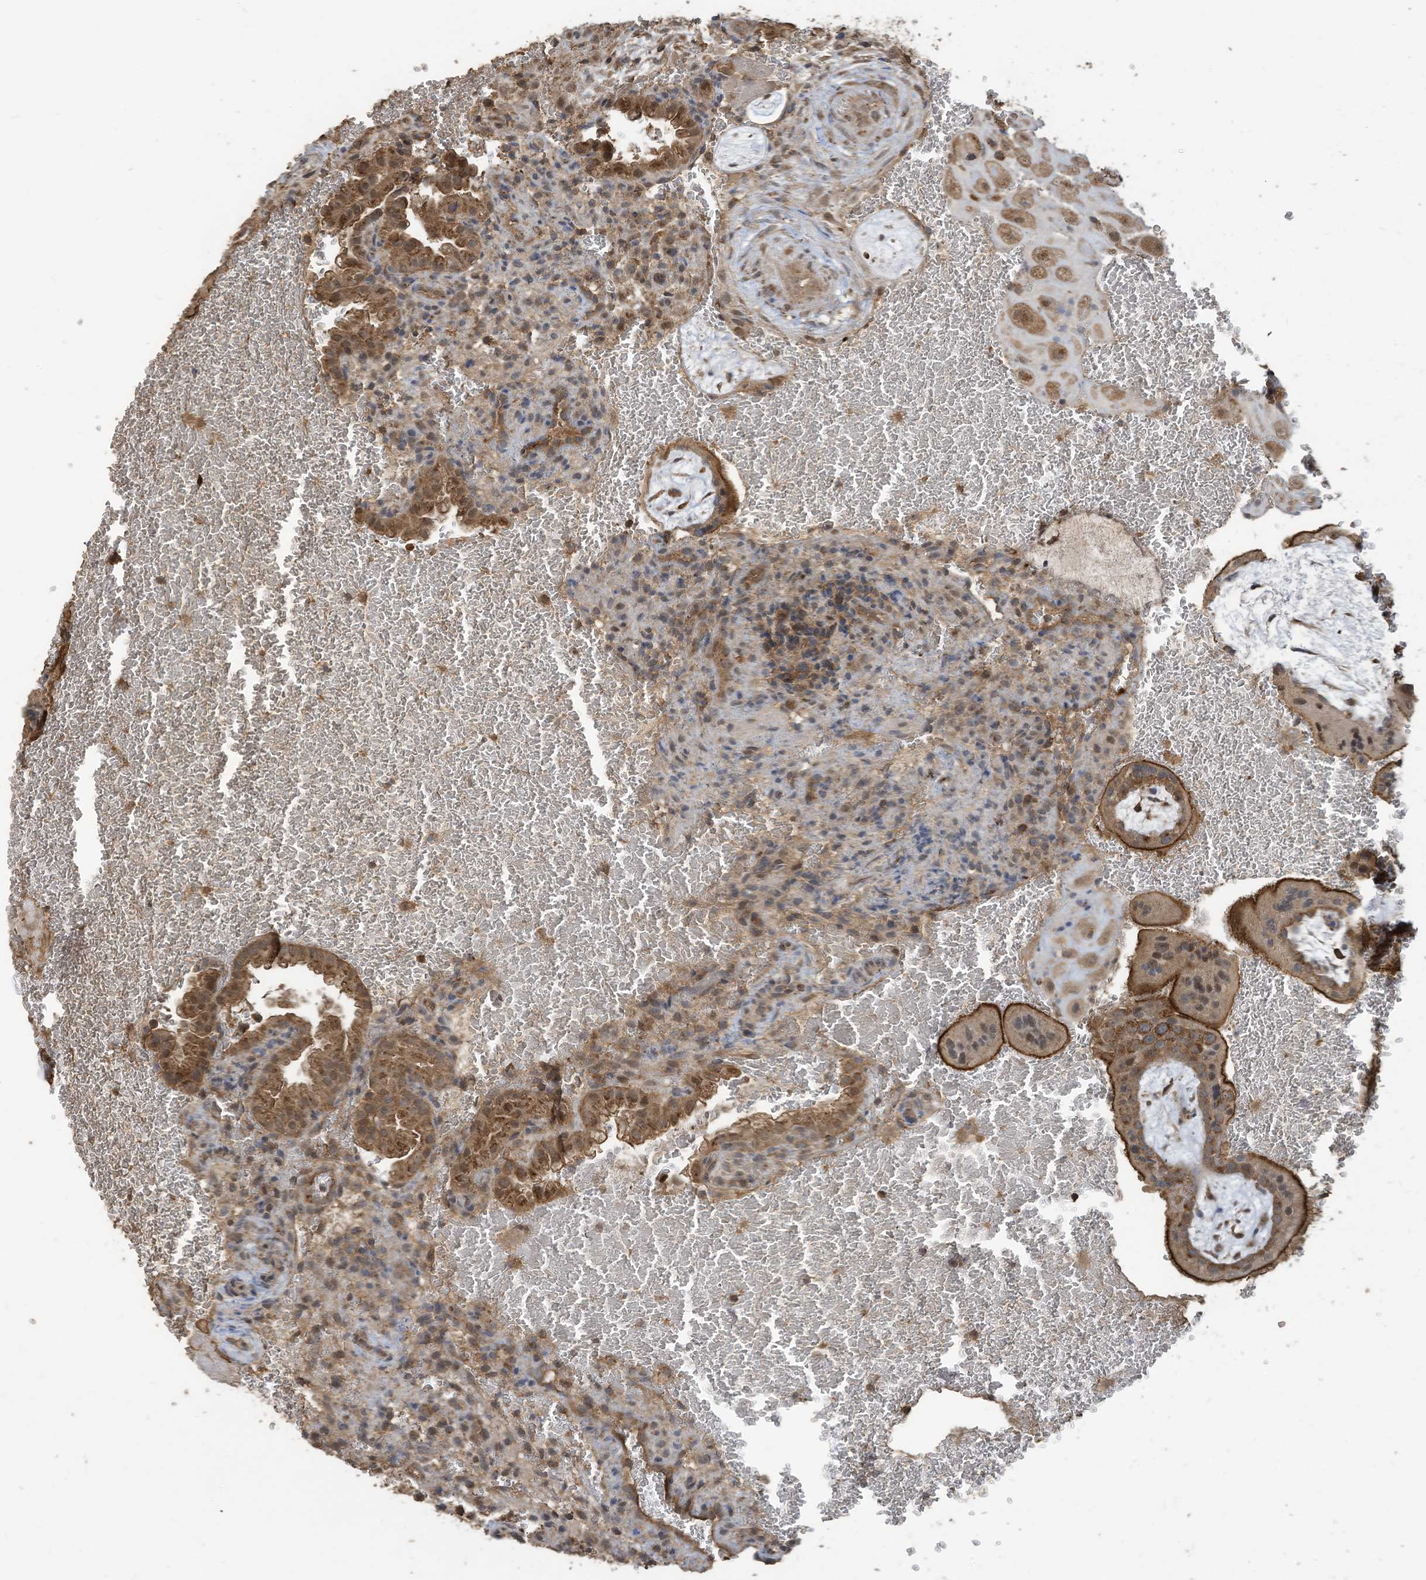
{"staining": {"intensity": "moderate", "quantity": ">75%", "location": "cytoplasmic/membranous"}, "tissue": "placenta", "cell_type": "Decidual cells", "image_type": "normal", "snomed": [{"axis": "morphology", "description": "Normal tissue, NOS"}, {"axis": "topography", "description": "Placenta"}], "caption": "The immunohistochemical stain highlights moderate cytoplasmic/membranous positivity in decidual cells of normal placenta.", "gene": "COX10", "patient": {"sex": "female", "age": 35}}